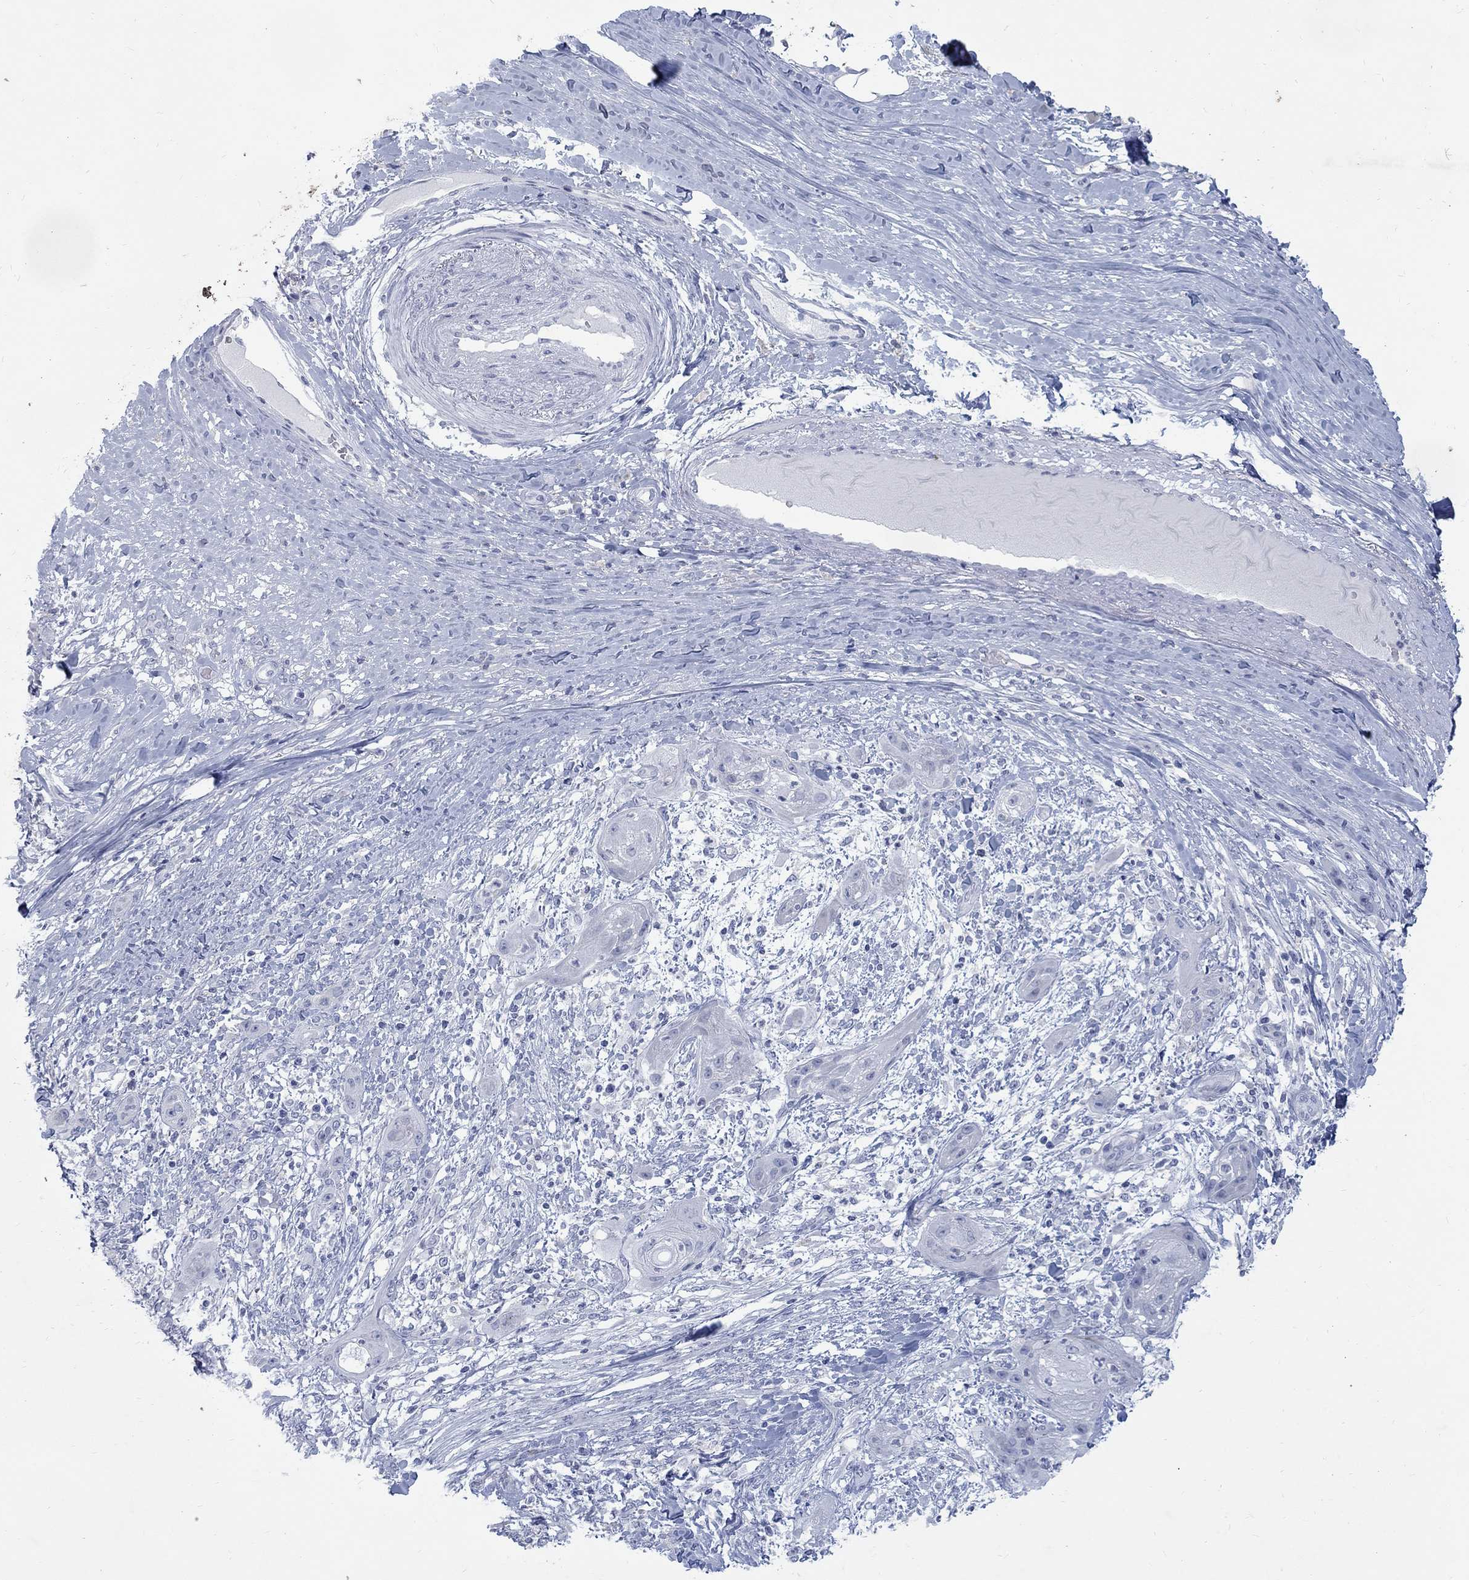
{"staining": {"intensity": "negative", "quantity": "none", "location": "none"}, "tissue": "skin cancer", "cell_type": "Tumor cells", "image_type": "cancer", "snomed": [{"axis": "morphology", "description": "Squamous cell carcinoma, NOS"}, {"axis": "topography", "description": "Skin"}], "caption": "Tumor cells show no significant protein staining in skin cancer (squamous cell carcinoma). (Stains: DAB immunohistochemistry with hematoxylin counter stain, Microscopy: brightfield microscopy at high magnification).", "gene": "RFTN2", "patient": {"sex": "male", "age": 62}}